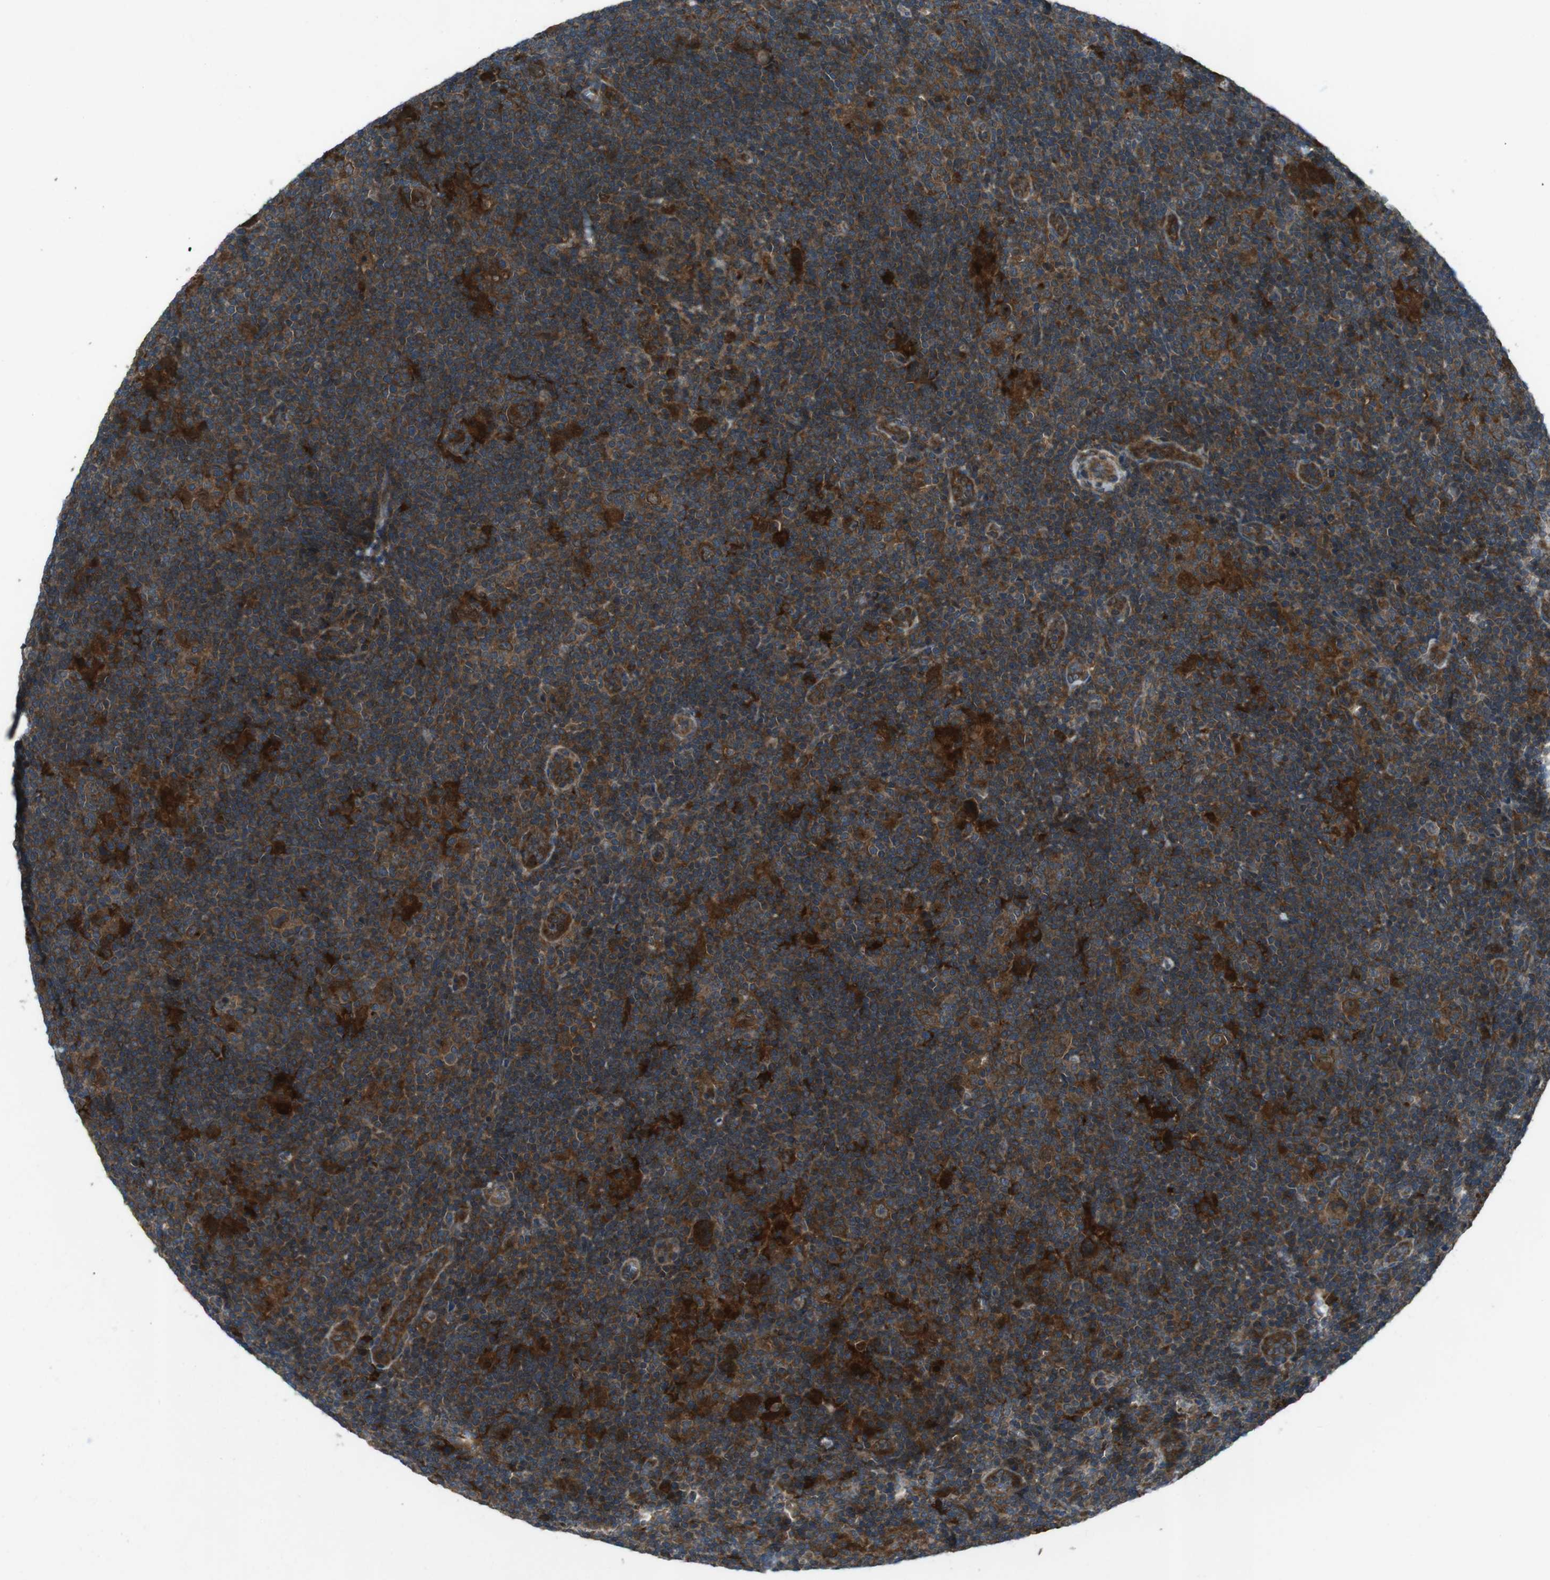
{"staining": {"intensity": "moderate", "quantity": ">75%", "location": "cytoplasmic/membranous"}, "tissue": "lymphoma", "cell_type": "Tumor cells", "image_type": "cancer", "snomed": [{"axis": "morphology", "description": "Hodgkin's disease, NOS"}, {"axis": "topography", "description": "Lymph node"}], "caption": "Human lymphoma stained with a brown dye exhibits moderate cytoplasmic/membranous positive expression in about >75% of tumor cells.", "gene": "SLC27A4", "patient": {"sex": "female", "age": 57}}